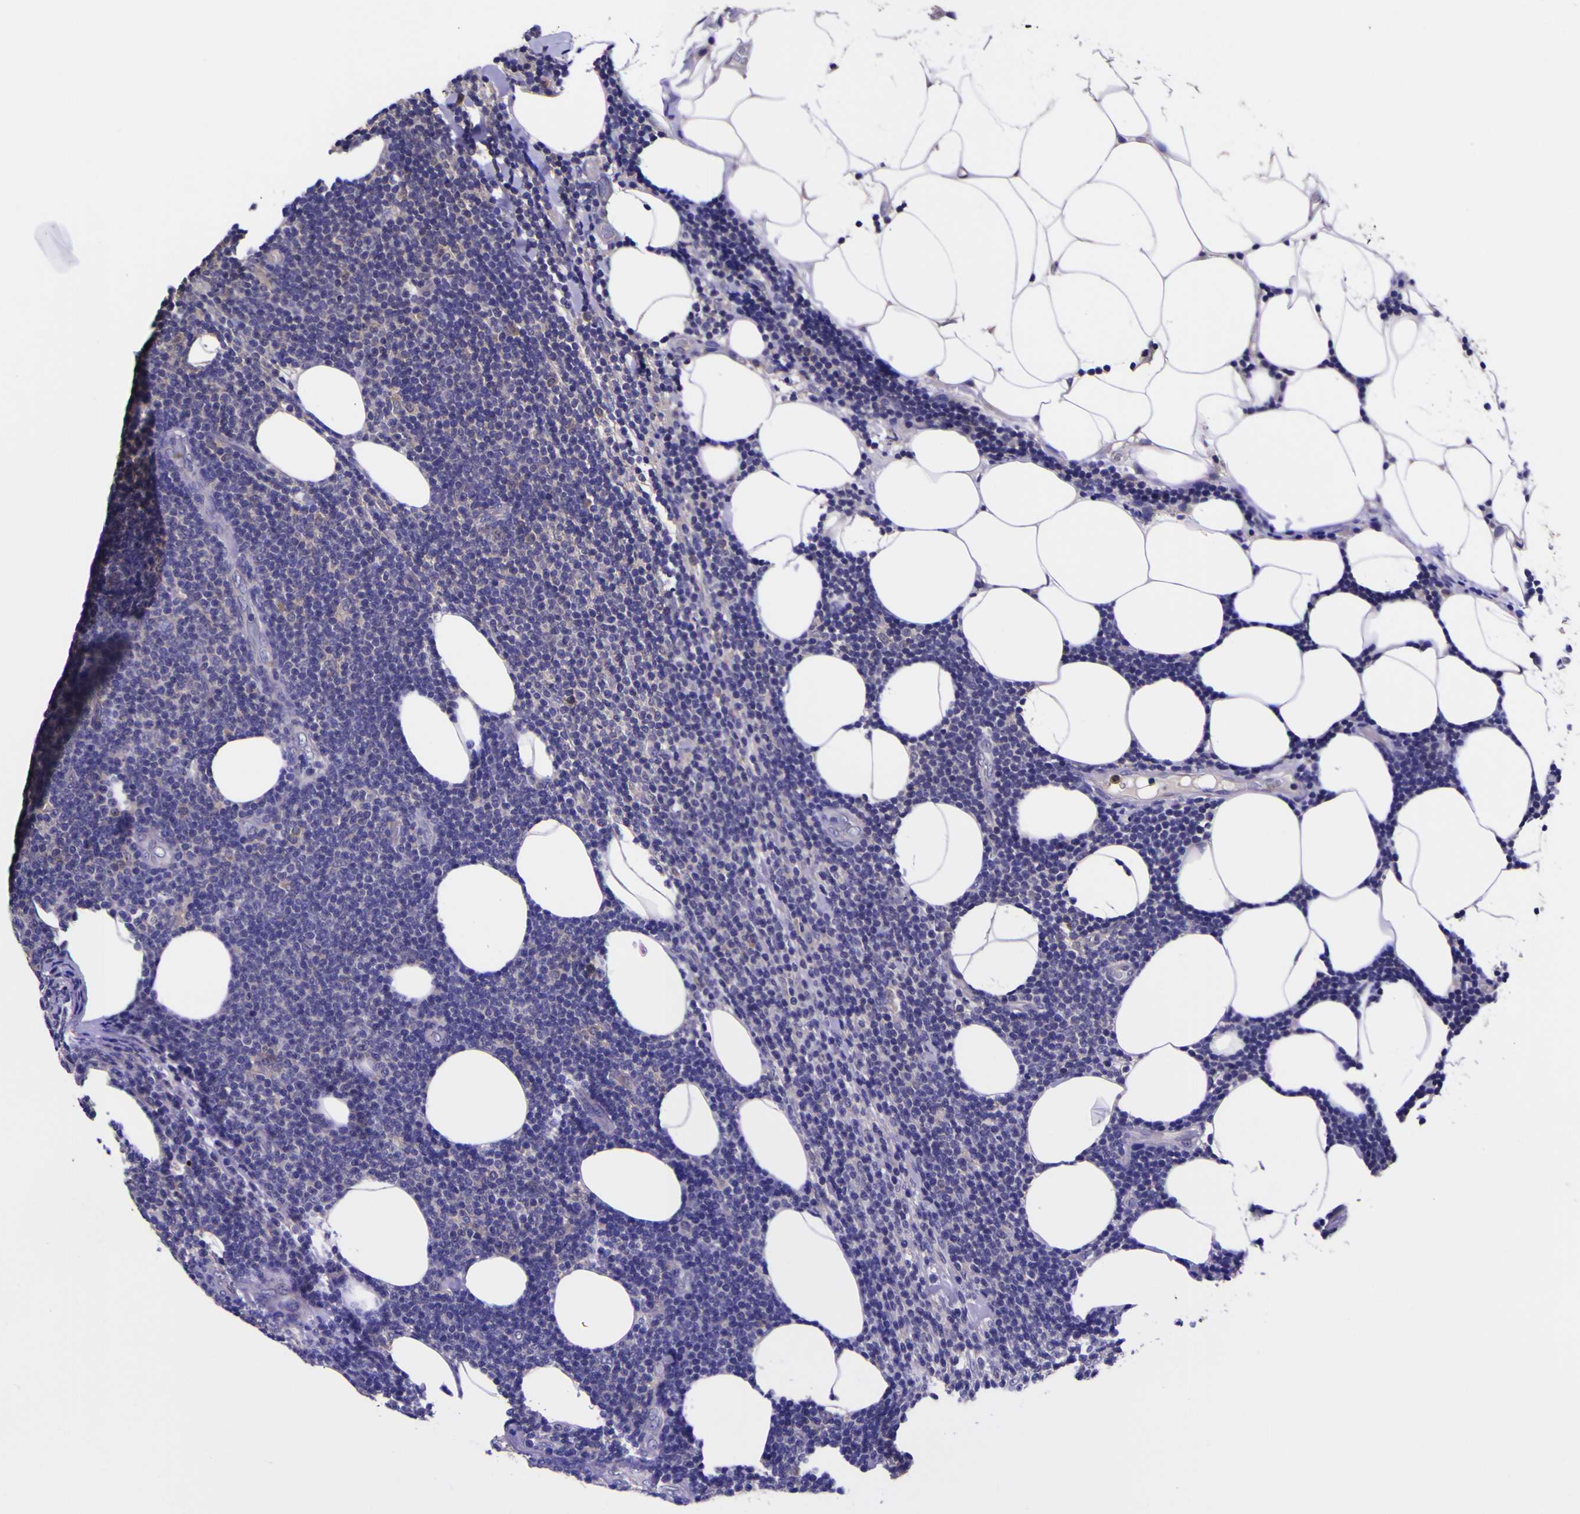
{"staining": {"intensity": "negative", "quantity": "none", "location": "none"}, "tissue": "lymphoma", "cell_type": "Tumor cells", "image_type": "cancer", "snomed": [{"axis": "morphology", "description": "Malignant lymphoma, non-Hodgkin's type, Low grade"}, {"axis": "topography", "description": "Lymph node"}], "caption": "Tumor cells show no significant staining in lymphoma. (DAB (3,3'-diaminobenzidine) immunohistochemistry, high magnification).", "gene": "MAPK14", "patient": {"sex": "male", "age": 66}}